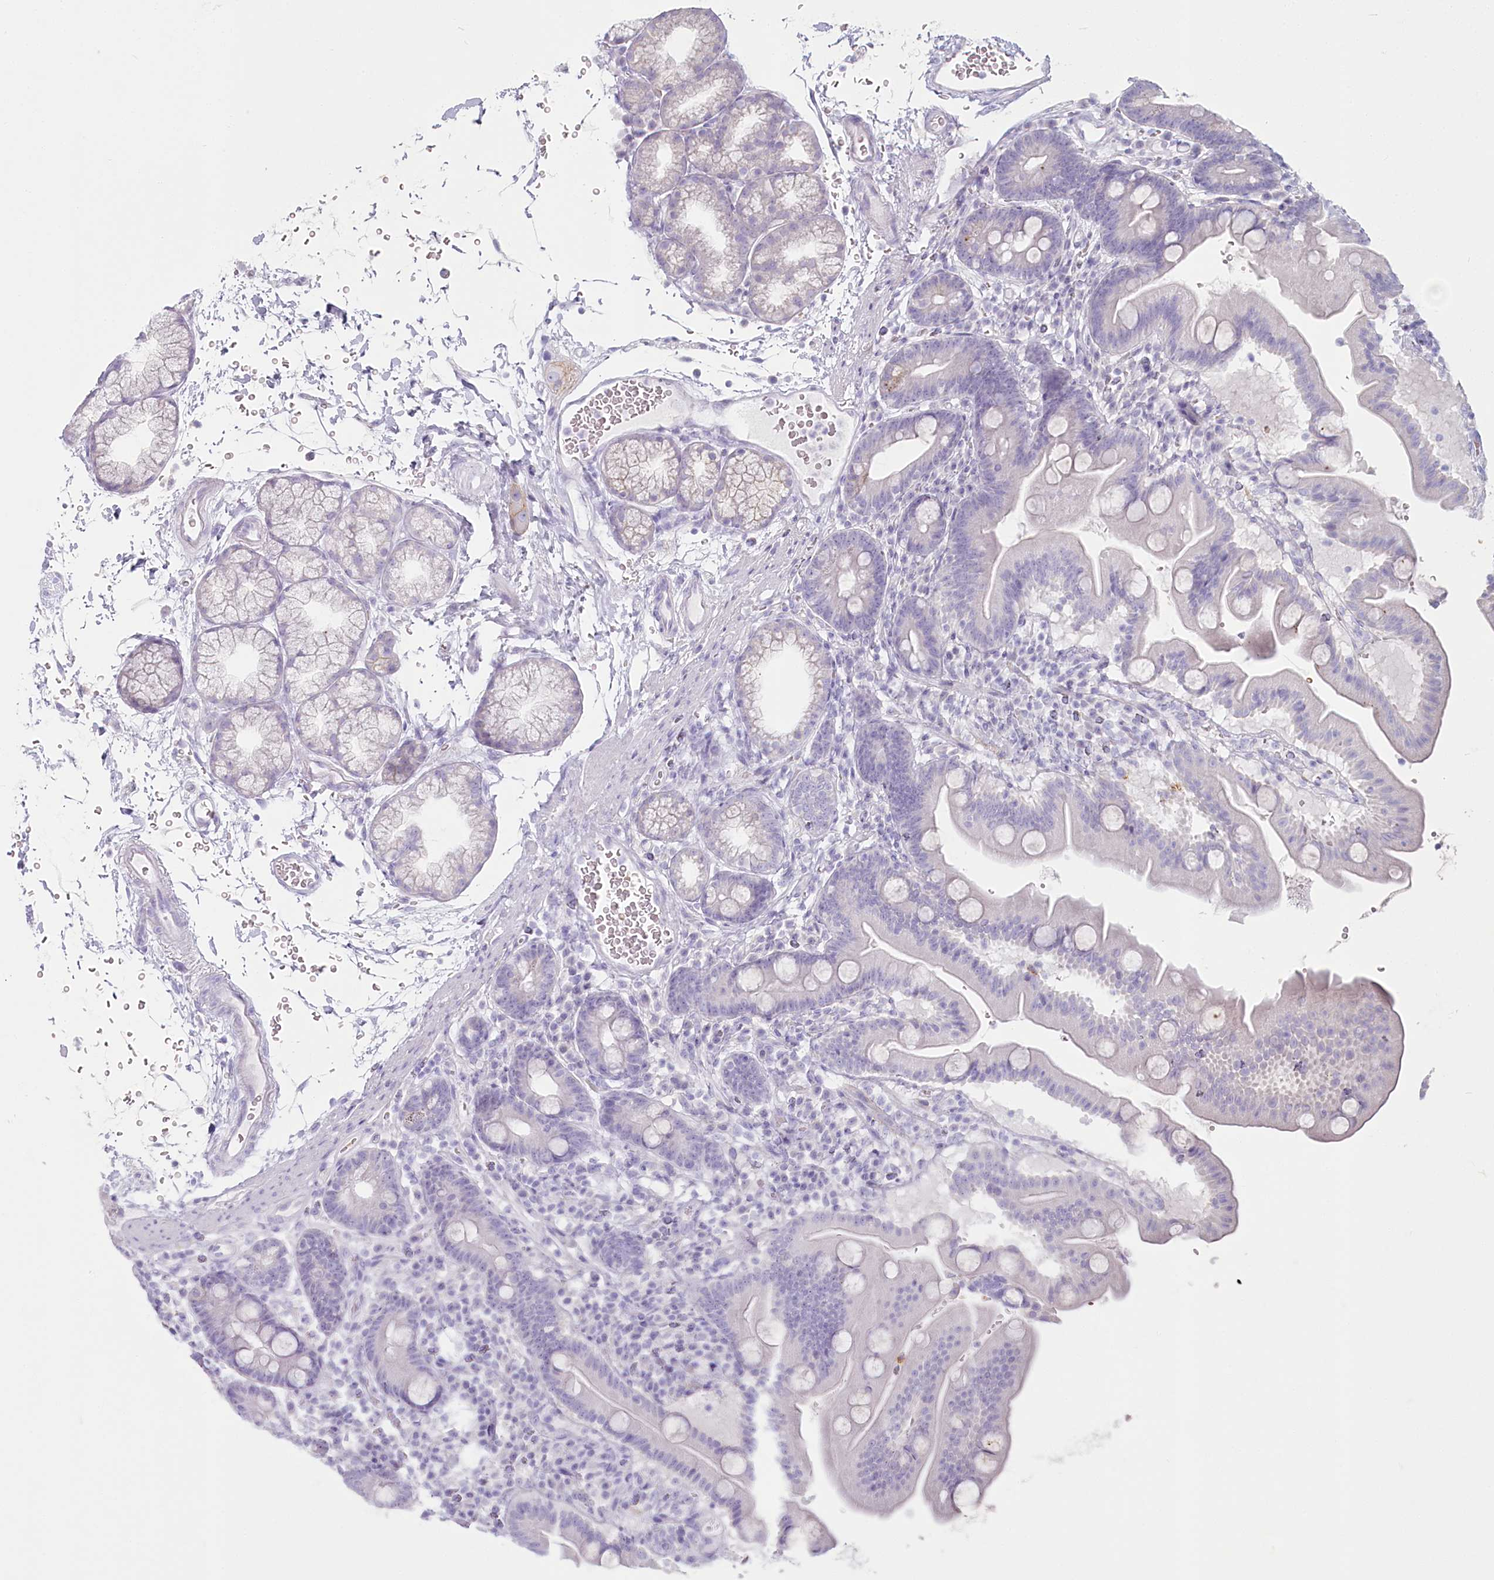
{"staining": {"intensity": "negative", "quantity": "none", "location": "none"}, "tissue": "duodenum", "cell_type": "Glandular cells", "image_type": "normal", "snomed": [{"axis": "morphology", "description": "Normal tissue, NOS"}, {"axis": "topography", "description": "Duodenum"}], "caption": "This histopathology image is of benign duodenum stained with IHC to label a protein in brown with the nuclei are counter-stained blue. There is no positivity in glandular cells.", "gene": "IFIT5", "patient": {"sex": "male", "age": 54}}